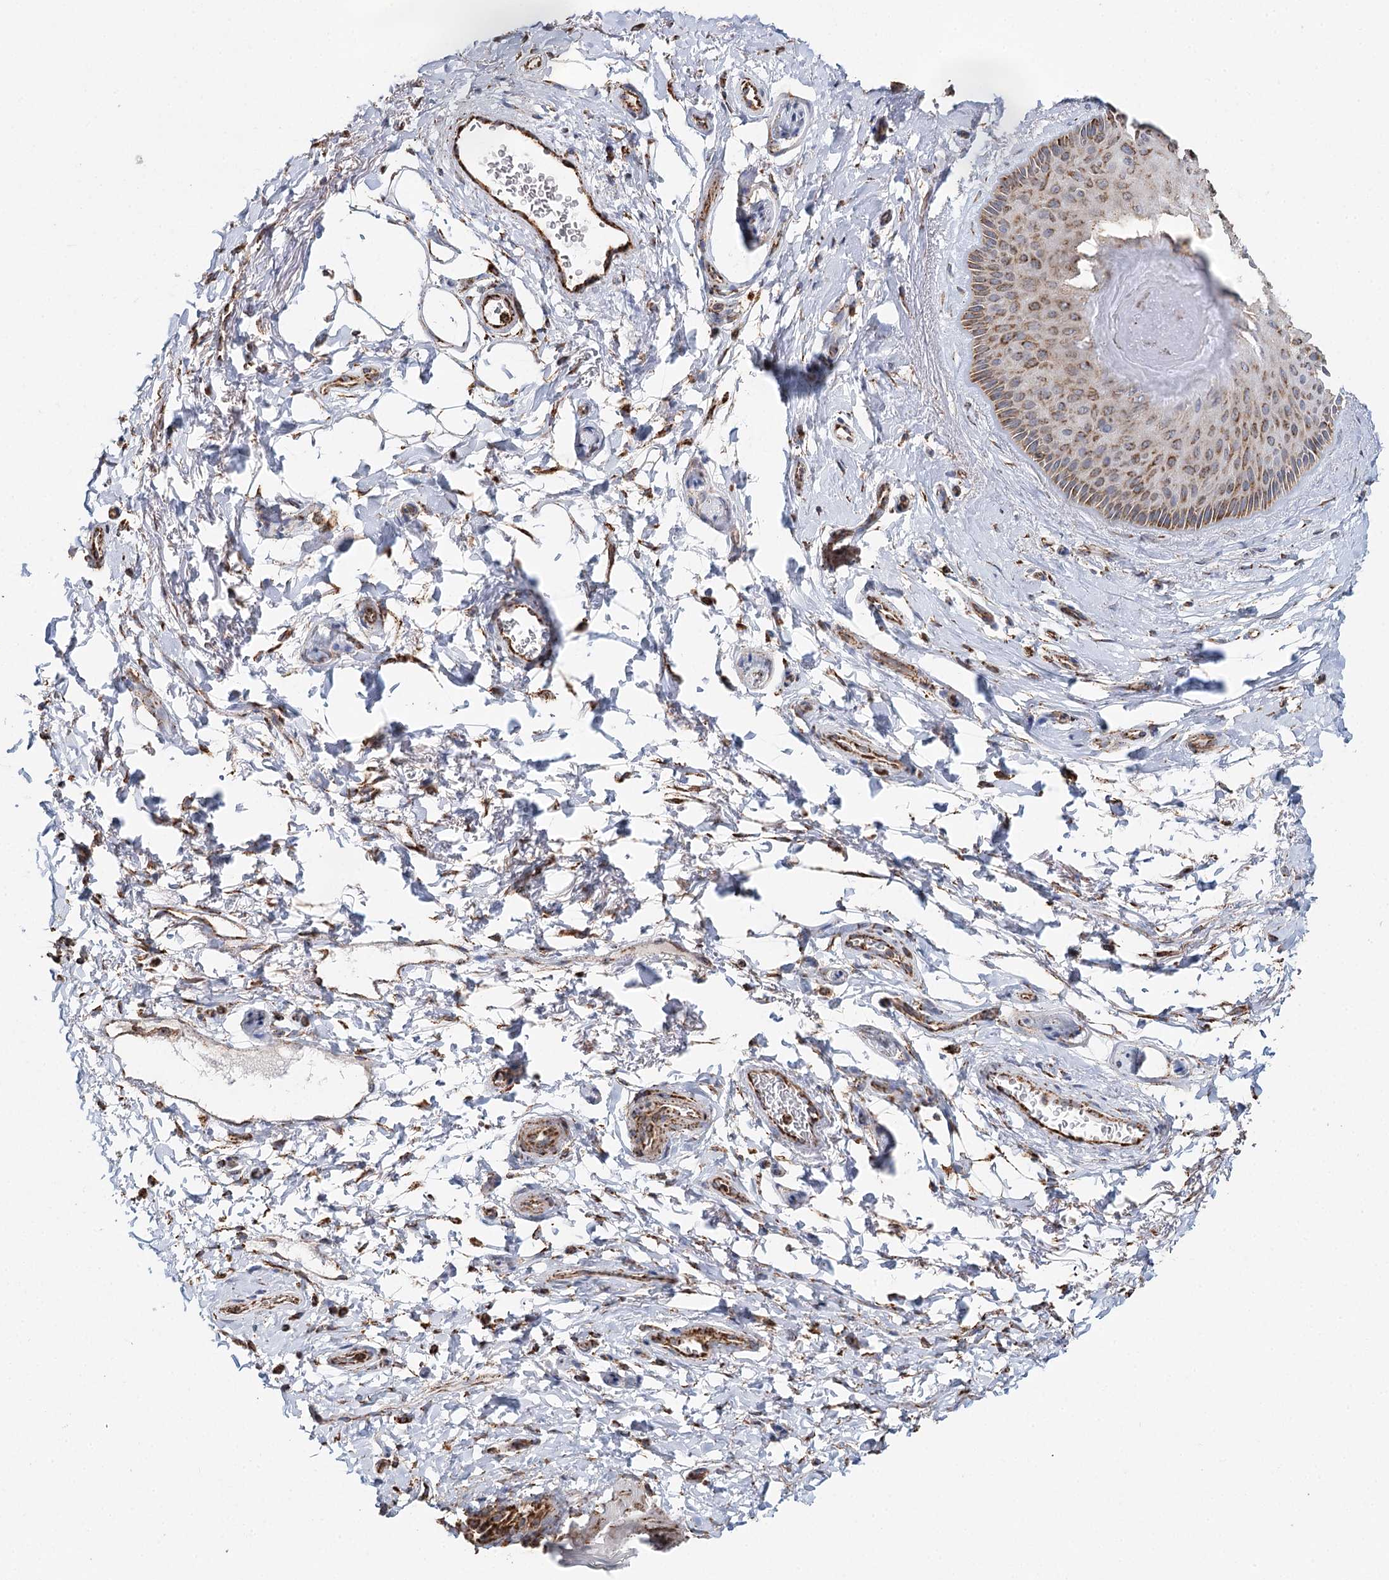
{"staining": {"intensity": "moderate", "quantity": ">75%", "location": "cytoplasmic/membranous"}, "tissue": "skin", "cell_type": "Epidermal cells", "image_type": "normal", "snomed": [{"axis": "morphology", "description": "Normal tissue, NOS"}, {"axis": "topography", "description": "Anal"}], "caption": "Moderate cytoplasmic/membranous expression is present in about >75% of epidermal cells in benign skin. (Brightfield microscopy of DAB IHC at high magnification).", "gene": "APH1A", "patient": {"sex": "male", "age": 44}}